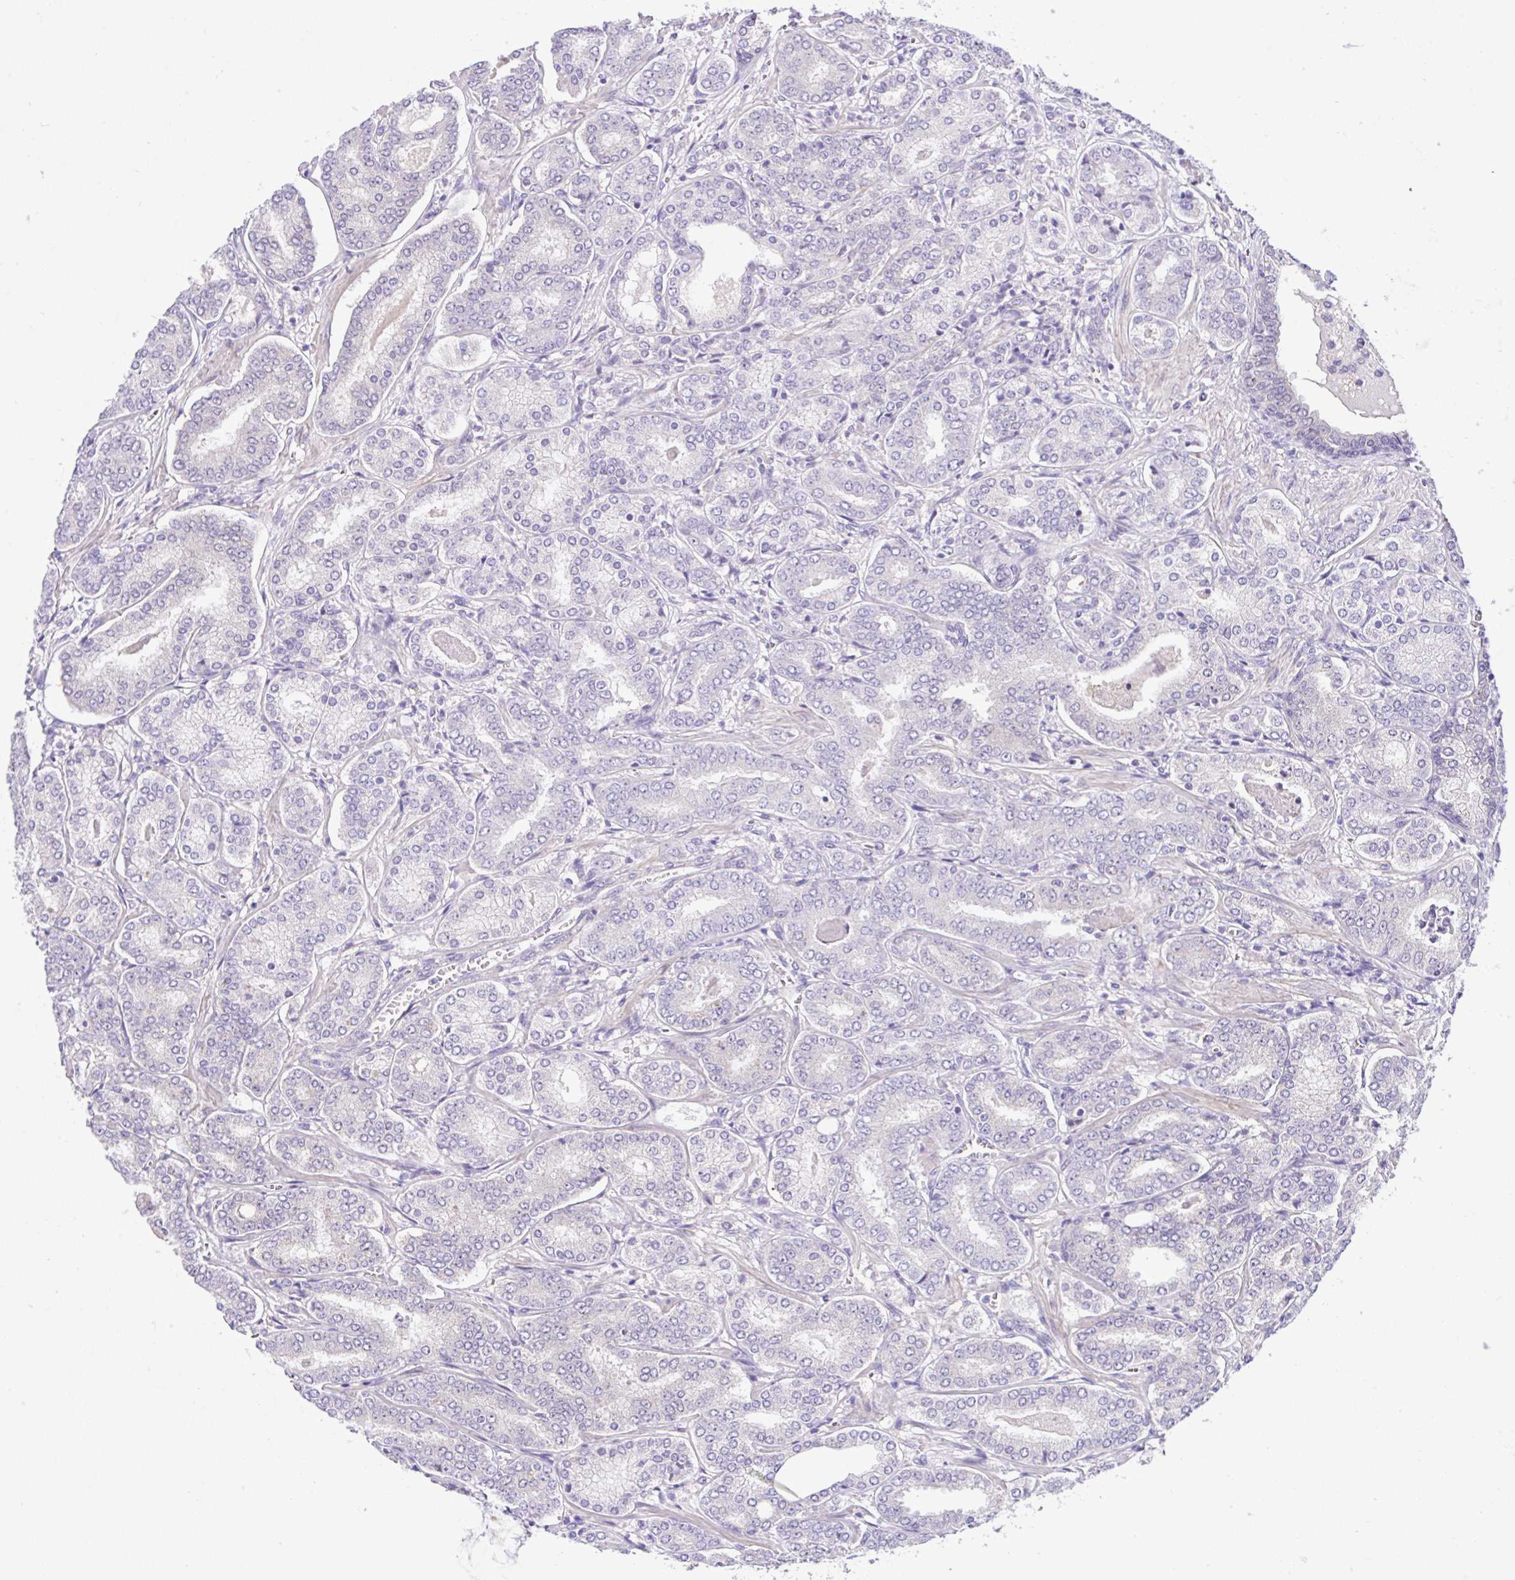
{"staining": {"intensity": "negative", "quantity": "none", "location": "none"}, "tissue": "prostate cancer", "cell_type": "Tumor cells", "image_type": "cancer", "snomed": [{"axis": "morphology", "description": "Adenocarcinoma, High grade"}, {"axis": "topography", "description": "Prostate"}], "caption": "This is a histopathology image of immunohistochemistry (IHC) staining of adenocarcinoma (high-grade) (prostate), which shows no expression in tumor cells. (DAB (3,3'-diaminobenzidine) immunohistochemistry (IHC) with hematoxylin counter stain).", "gene": "ANO4", "patient": {"sex": "male", "age": 72}}